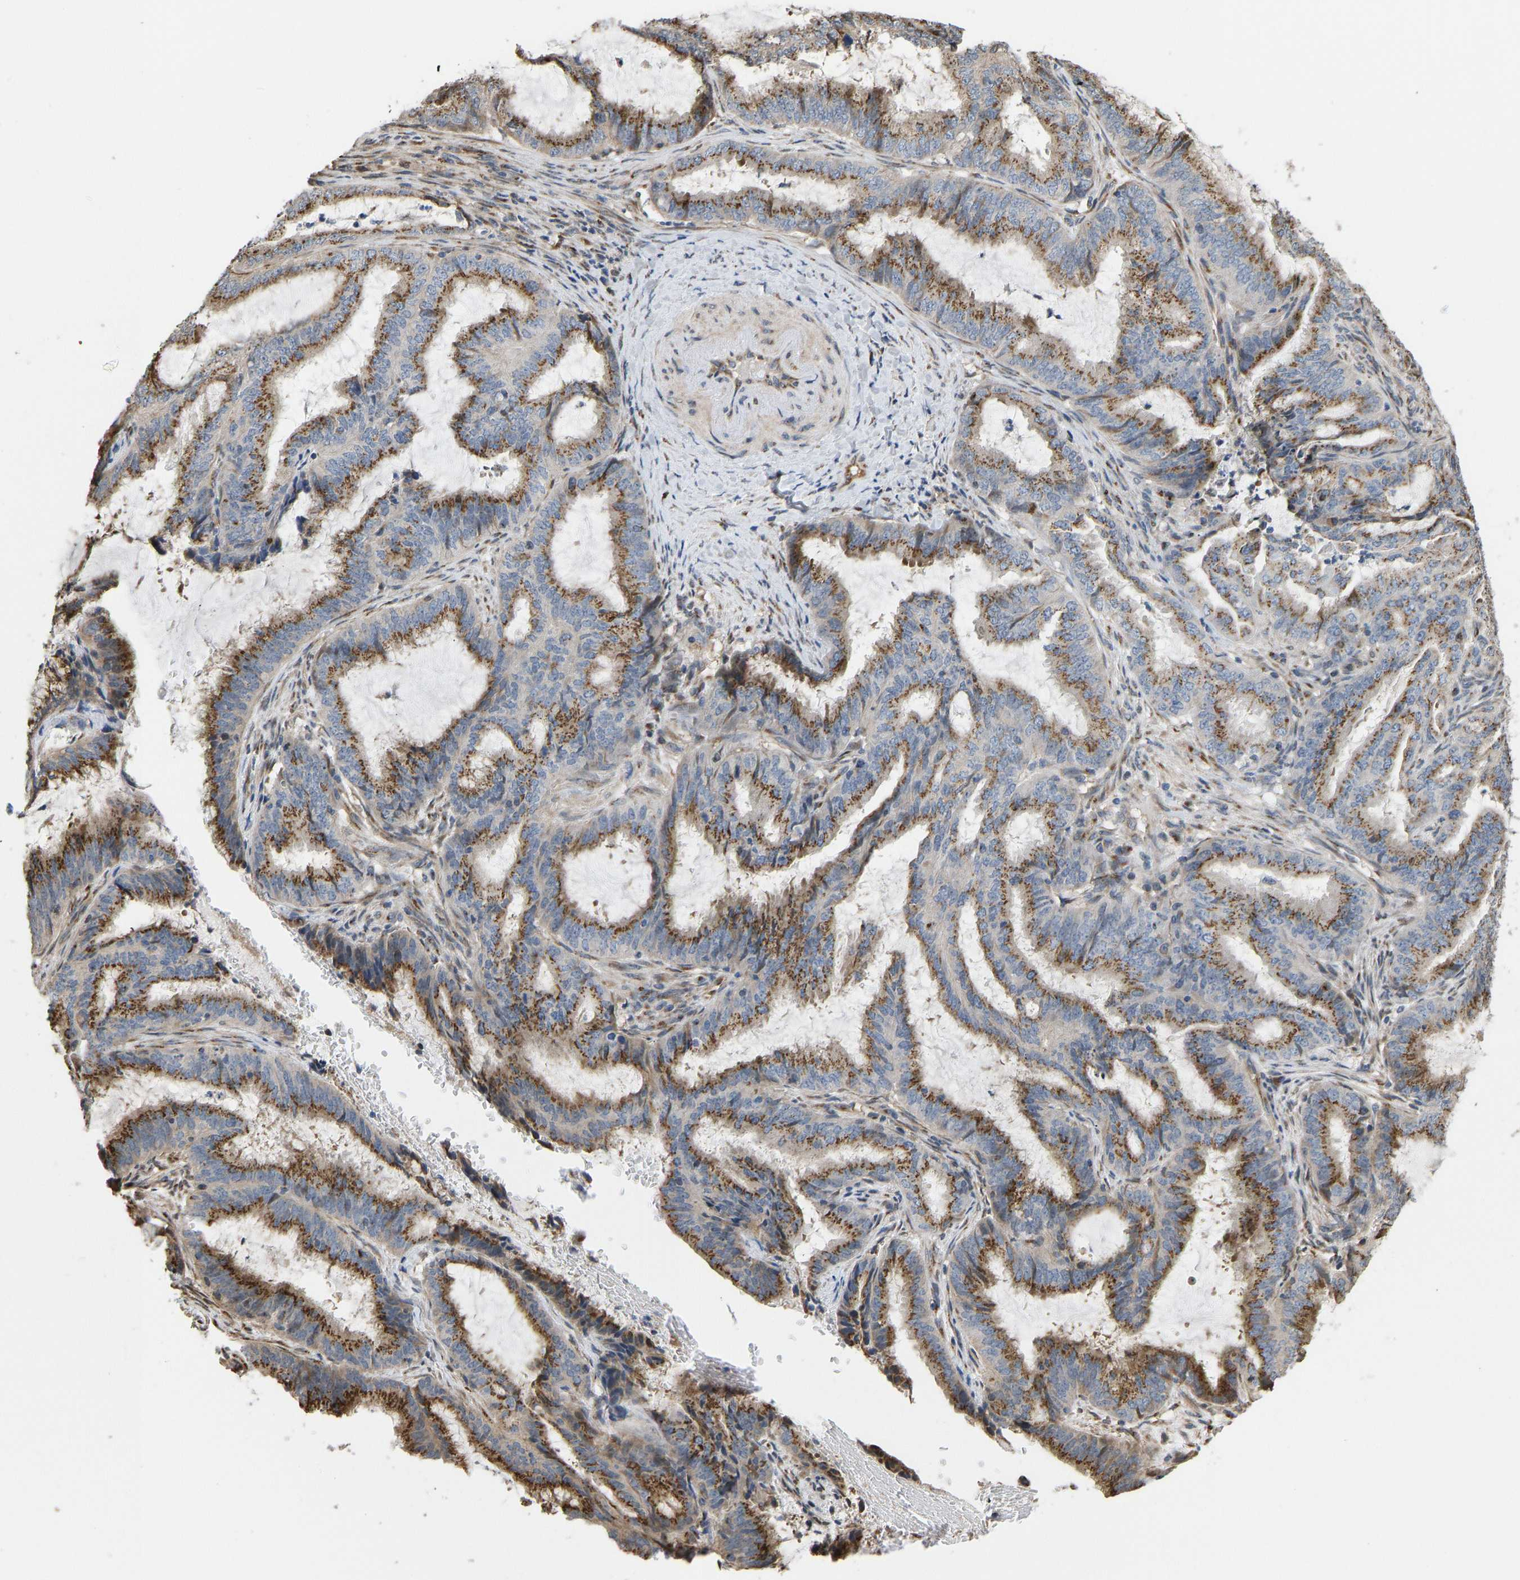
{"staining": {"intensity": "strong", "quantity": ">75%", "location": "cytoplasmic/membranous"}, "tissue": "endometrial cancer", "cell_type": "Tumor cells", "image_type": "cancer", "snomed": [{"axis": "morphology", "description": "Adenocarcinoma, NOS"}, {"axis": "topography", "description": "Endometrium"}], "caption": "Immunohistochemistry micrograph of neoplastic tissue: adenocarcinoma (endometrial) stained using immunohistochemistry demonstrates high levels of strong protein expression localized specifically in the cytoplasmic/membranous of tumor cells, appearing as a cytoplasmic/membranous brown color.", "gene": "YIPF4", "patient": {"sex": "female", "age": 51}}